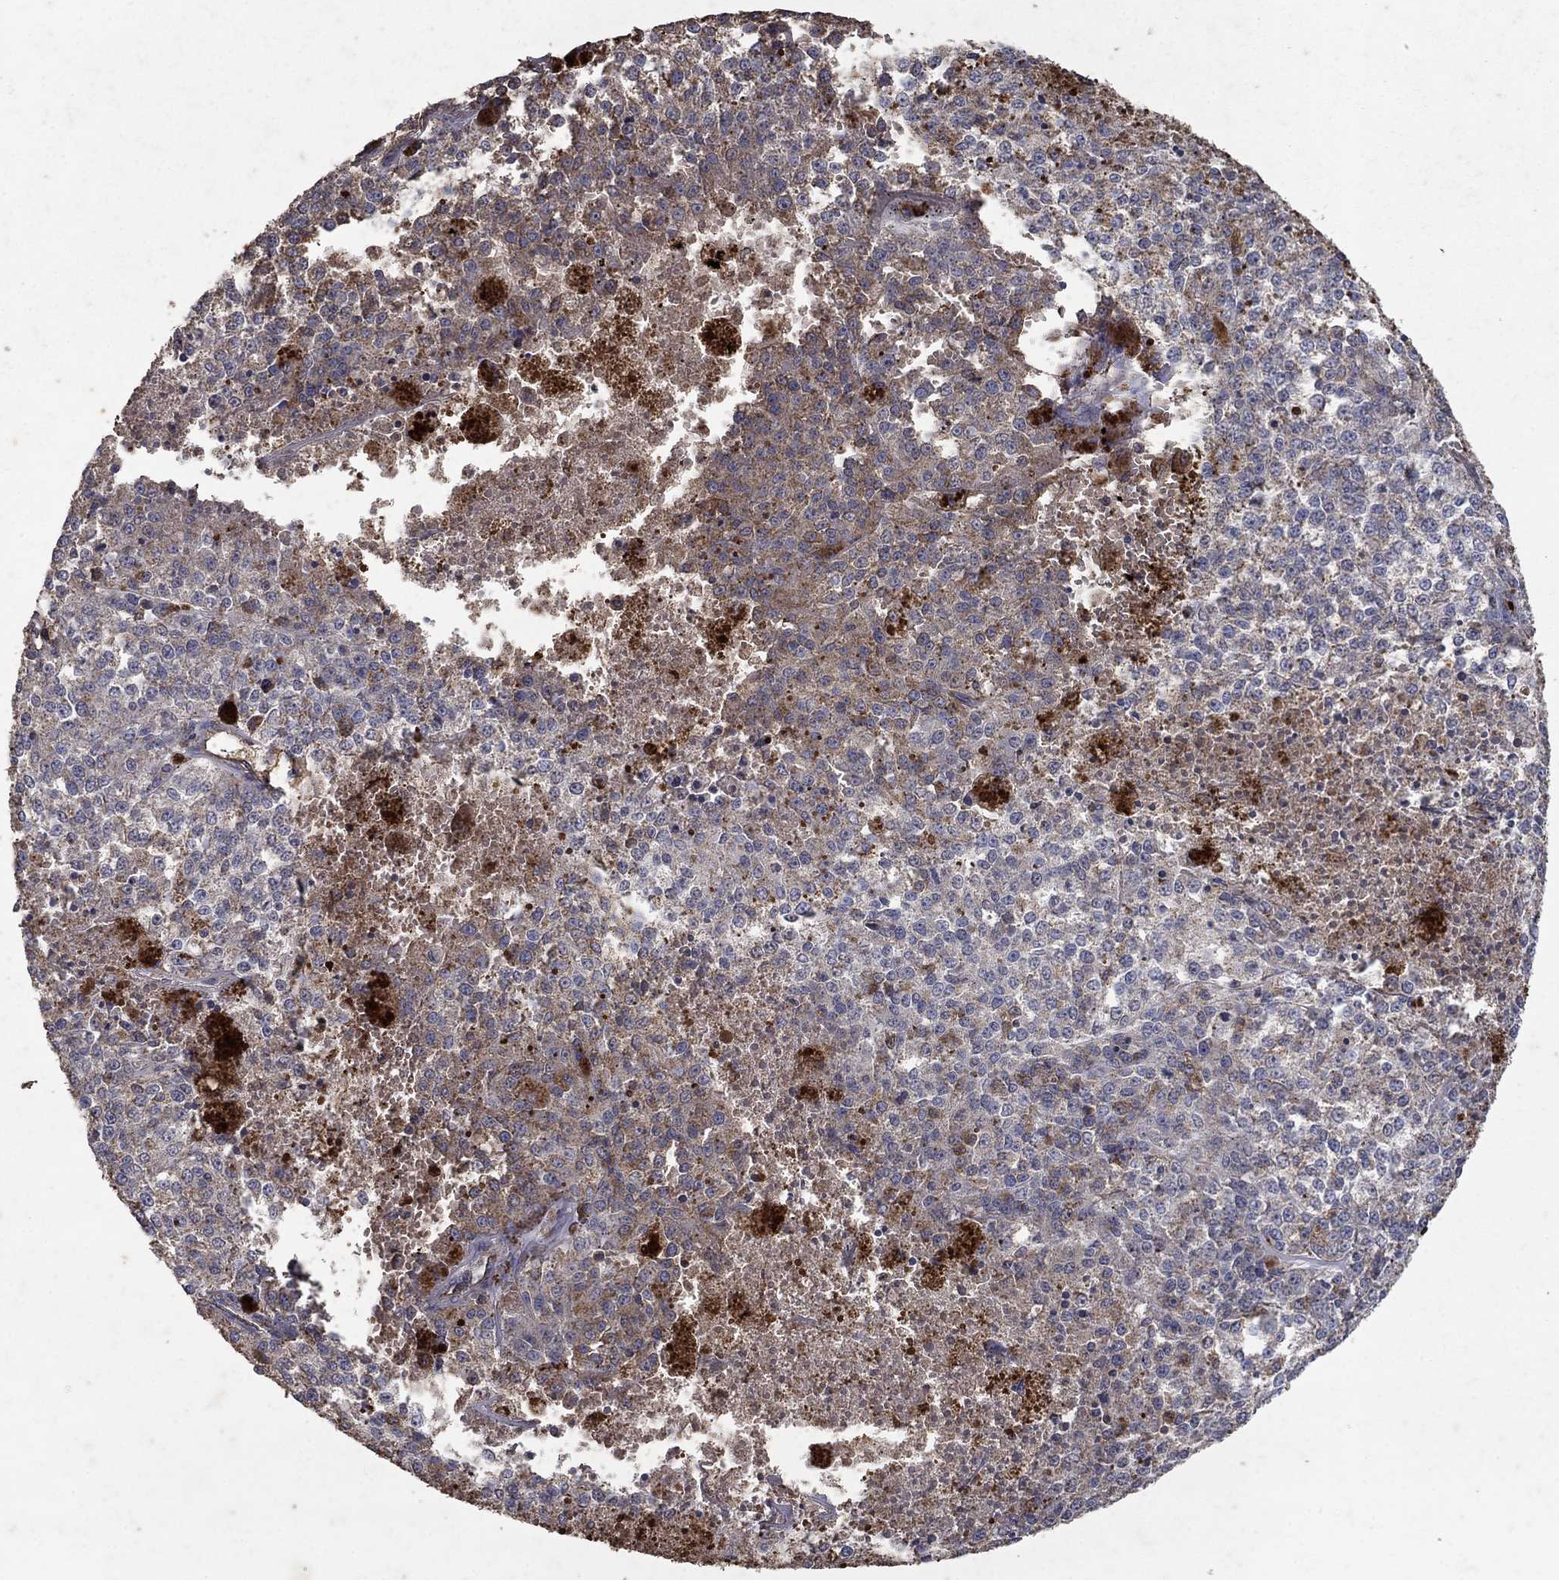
{"staining": {"intensity": "moderate", "quantity": "<25%", "location": "cytoplasmic/membranous"}, "tissue": "melanoma", "cell_type": "Tumor cells", "image_type": "cancer", "snomed": [{"axis": "morphology", "description": "Malignant melanoma, Metastatic site"}, {"axis": "topography", "description": "Lymph node"}], "caption": "Melanoma stained for a protein displays moderate cytoplasmic/membranous positivity in tumor cells.", "gene": "CD24", "patient": {"sex": "female", "age": 64}}